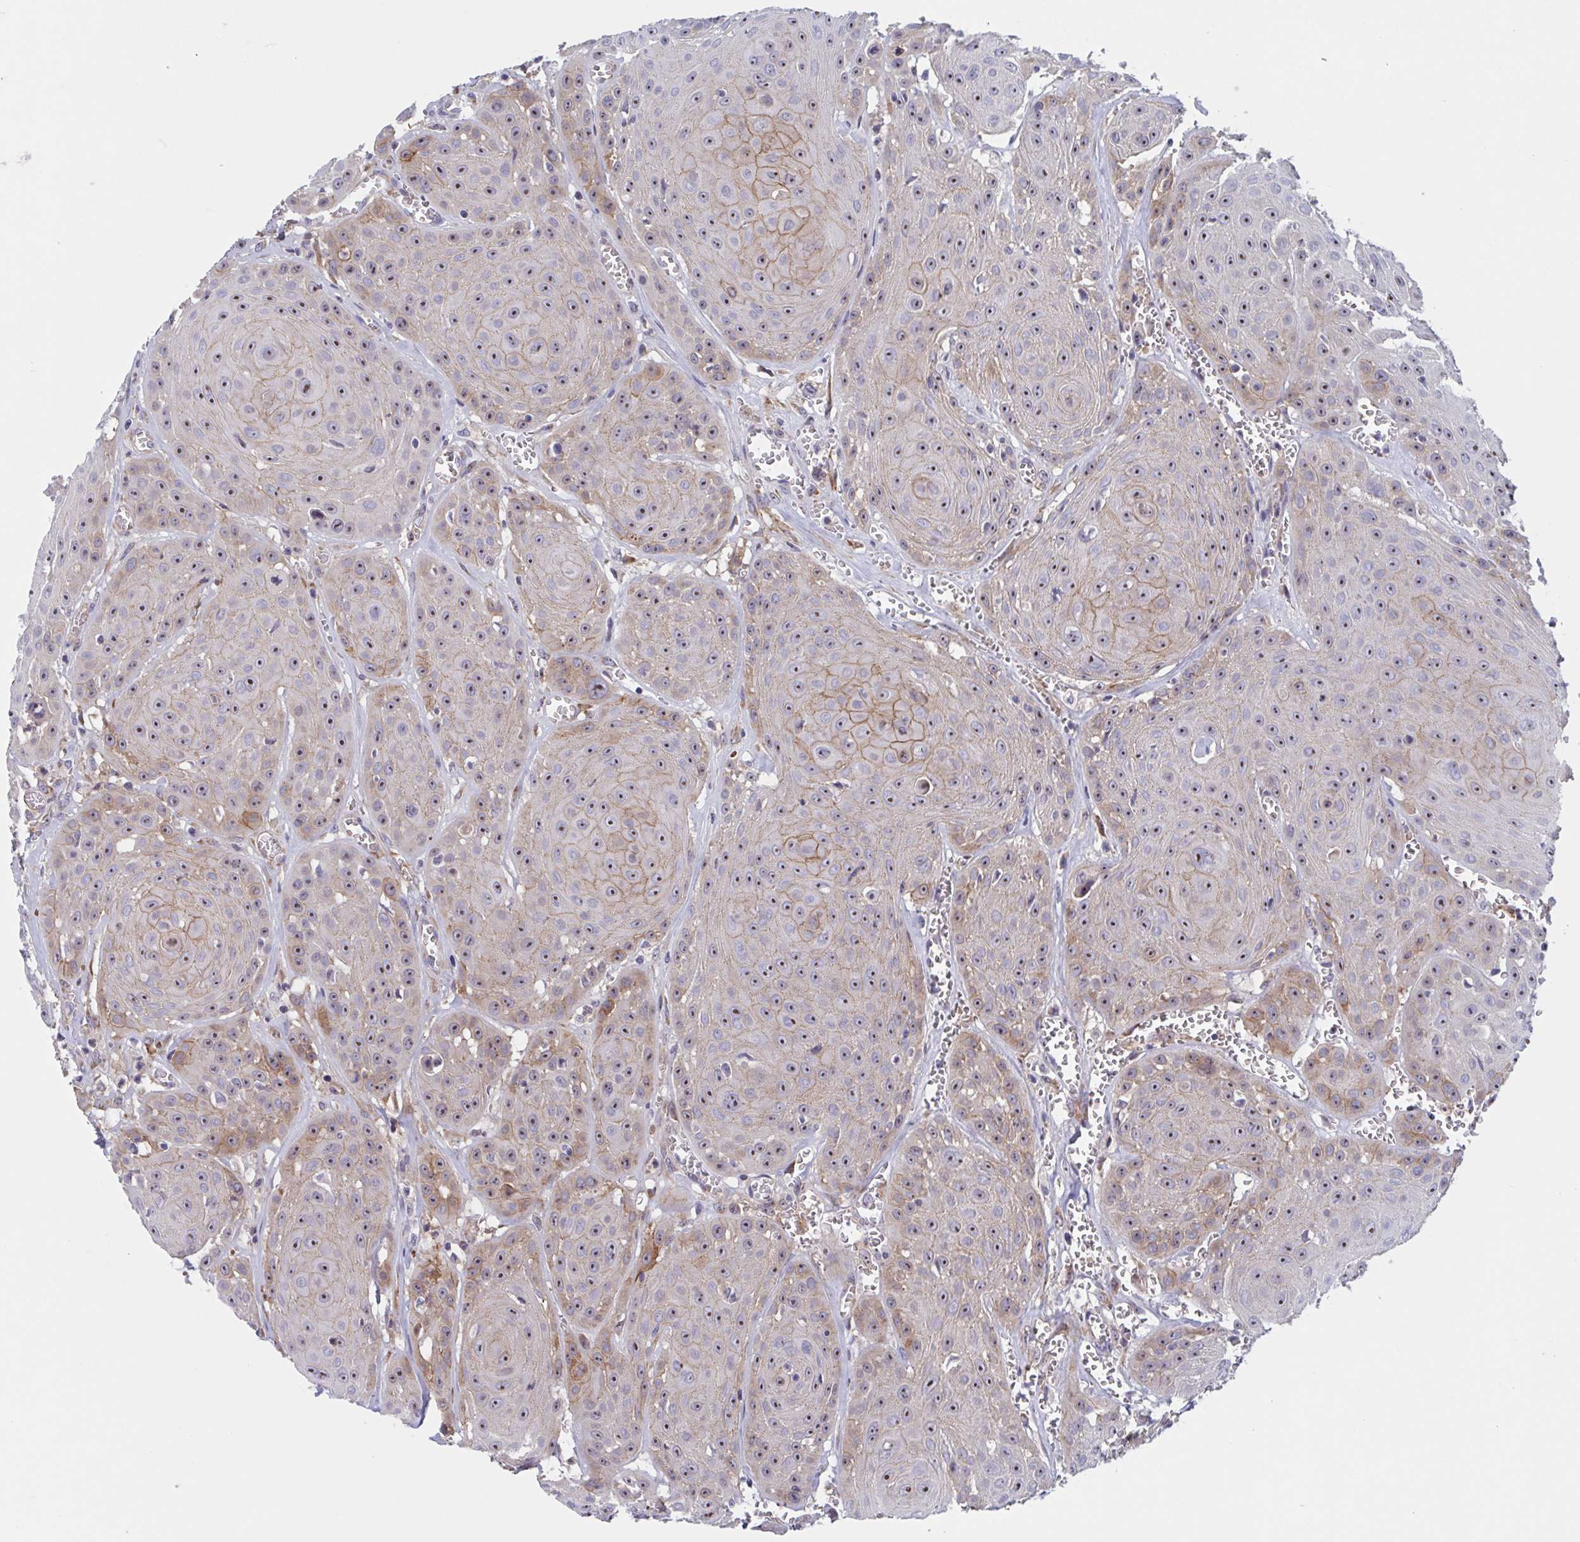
{"staining": {"intensity": "moderate", "quantity": "25%-75%", "location": "cytoplasmic/membranous,nuclear"}, "tissue": "head and neck cancer", "cell_type": "Tumor cells", "image_type": "cancer", "snomed": [{"axis": "morphology", "description": "Squamous cell carcinoma, NOS"}, {"axis": "topography", "description": "Oral tissue"}, {"axis": "topography", "description": "Head-Neck"}], "caption": "Immunohistochemical staining of human head and neck cancer demonstrates moderate cytoplasmic/membranous and nuclear protein positivity in about 25%-75% of tumor cells. (IHC, brightfield microscopy, high magnification).", "gene": "ST14", "patient": {"sex": "male", "age": 81}}